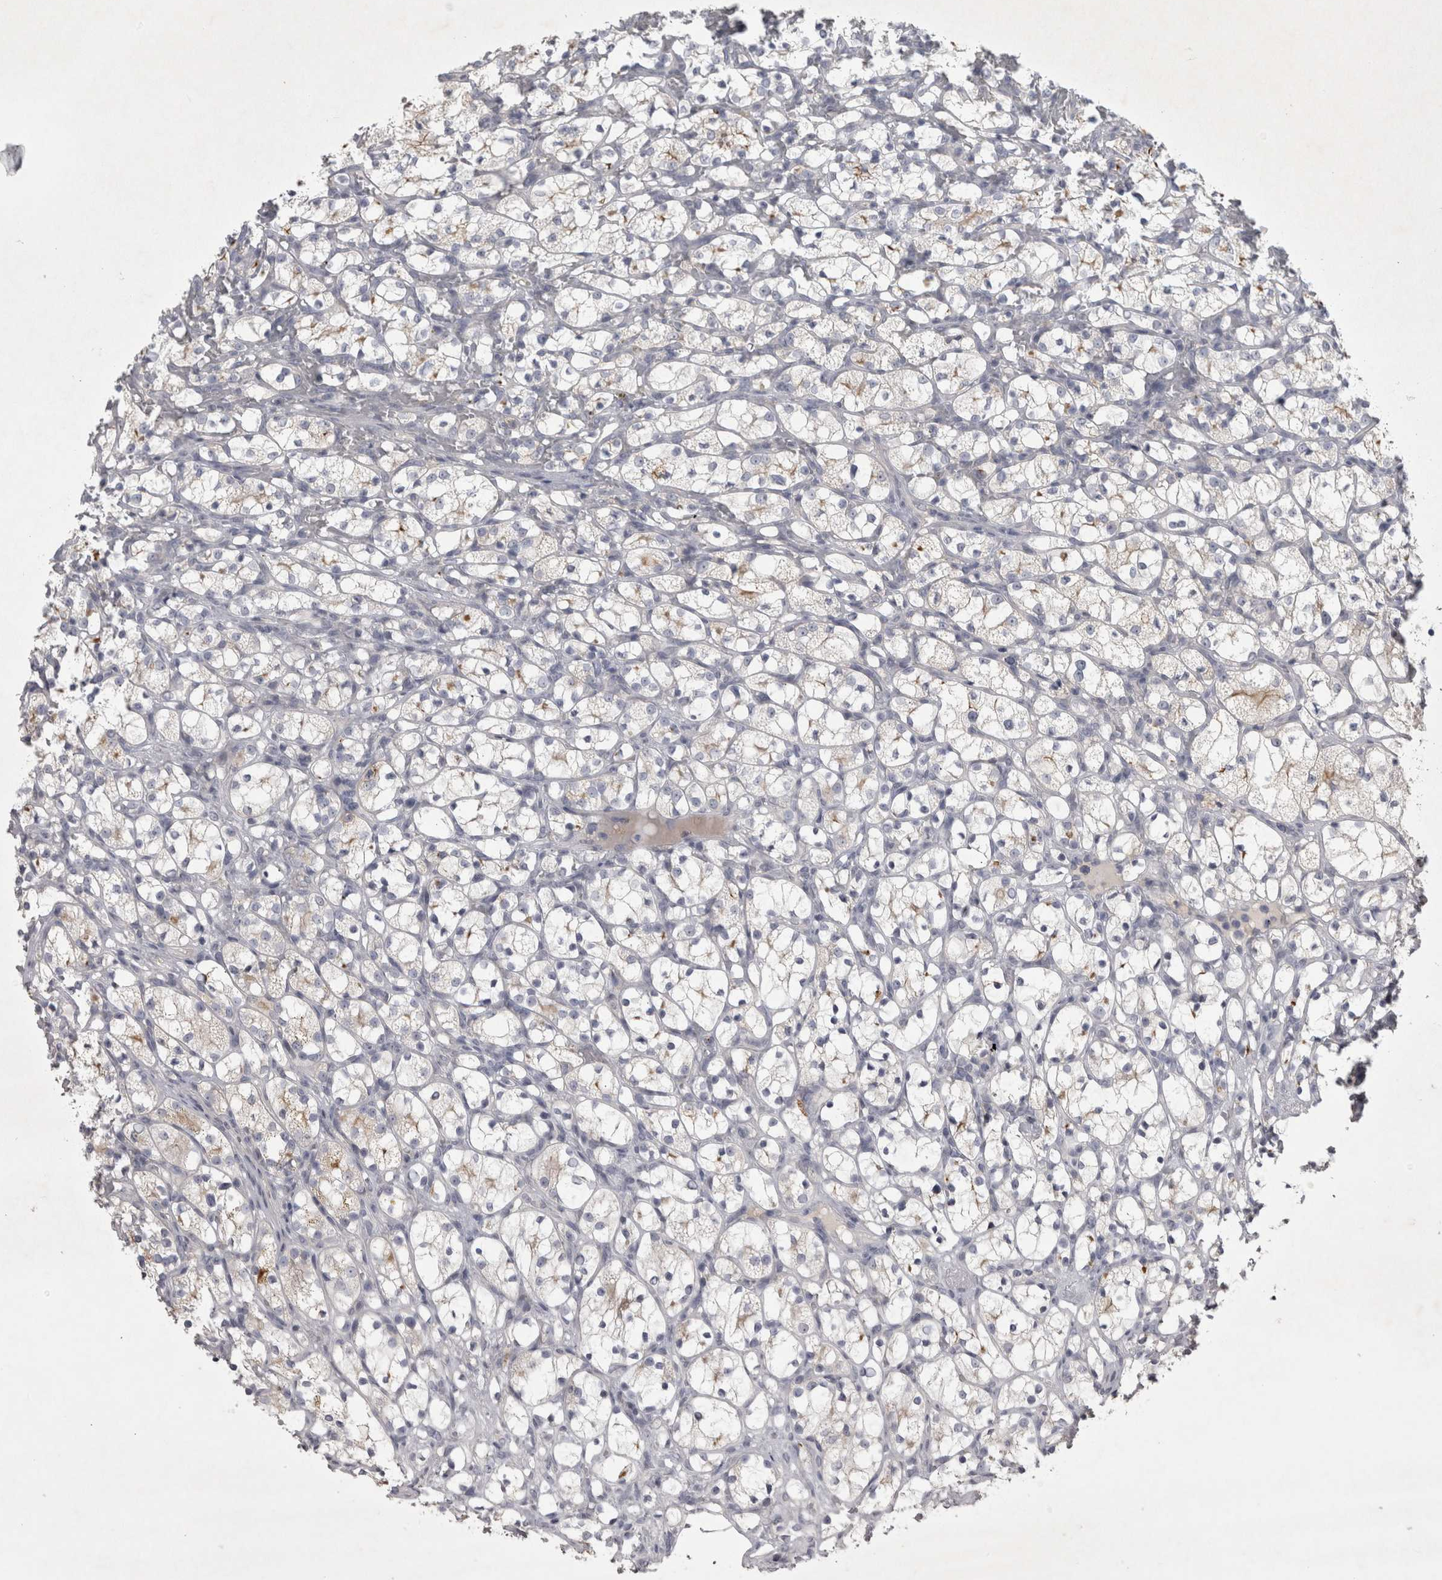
{"staining": {"intensity": "weak", "quantity": "<25%", "location": "cytoplasmic/membranous"}, "tissue": "renal cancer", "cell_type": "Tumor cells", "image_type": "cancer", "snomed": [{"axis": "morphology", "description": "Adenocarcinoma, NOS"}, {"axis": "topography", "description": "Kidney"}], "caption": "Tumor cells show no significant protein expression in renal cancer. Brightfield microscopy of immunohistochemistry stained with DAB (brown) and hematoxylin (blue), captured at high magnification.", "gene": "ENPP7", "patient": {"sex": "female", "age": 69}}